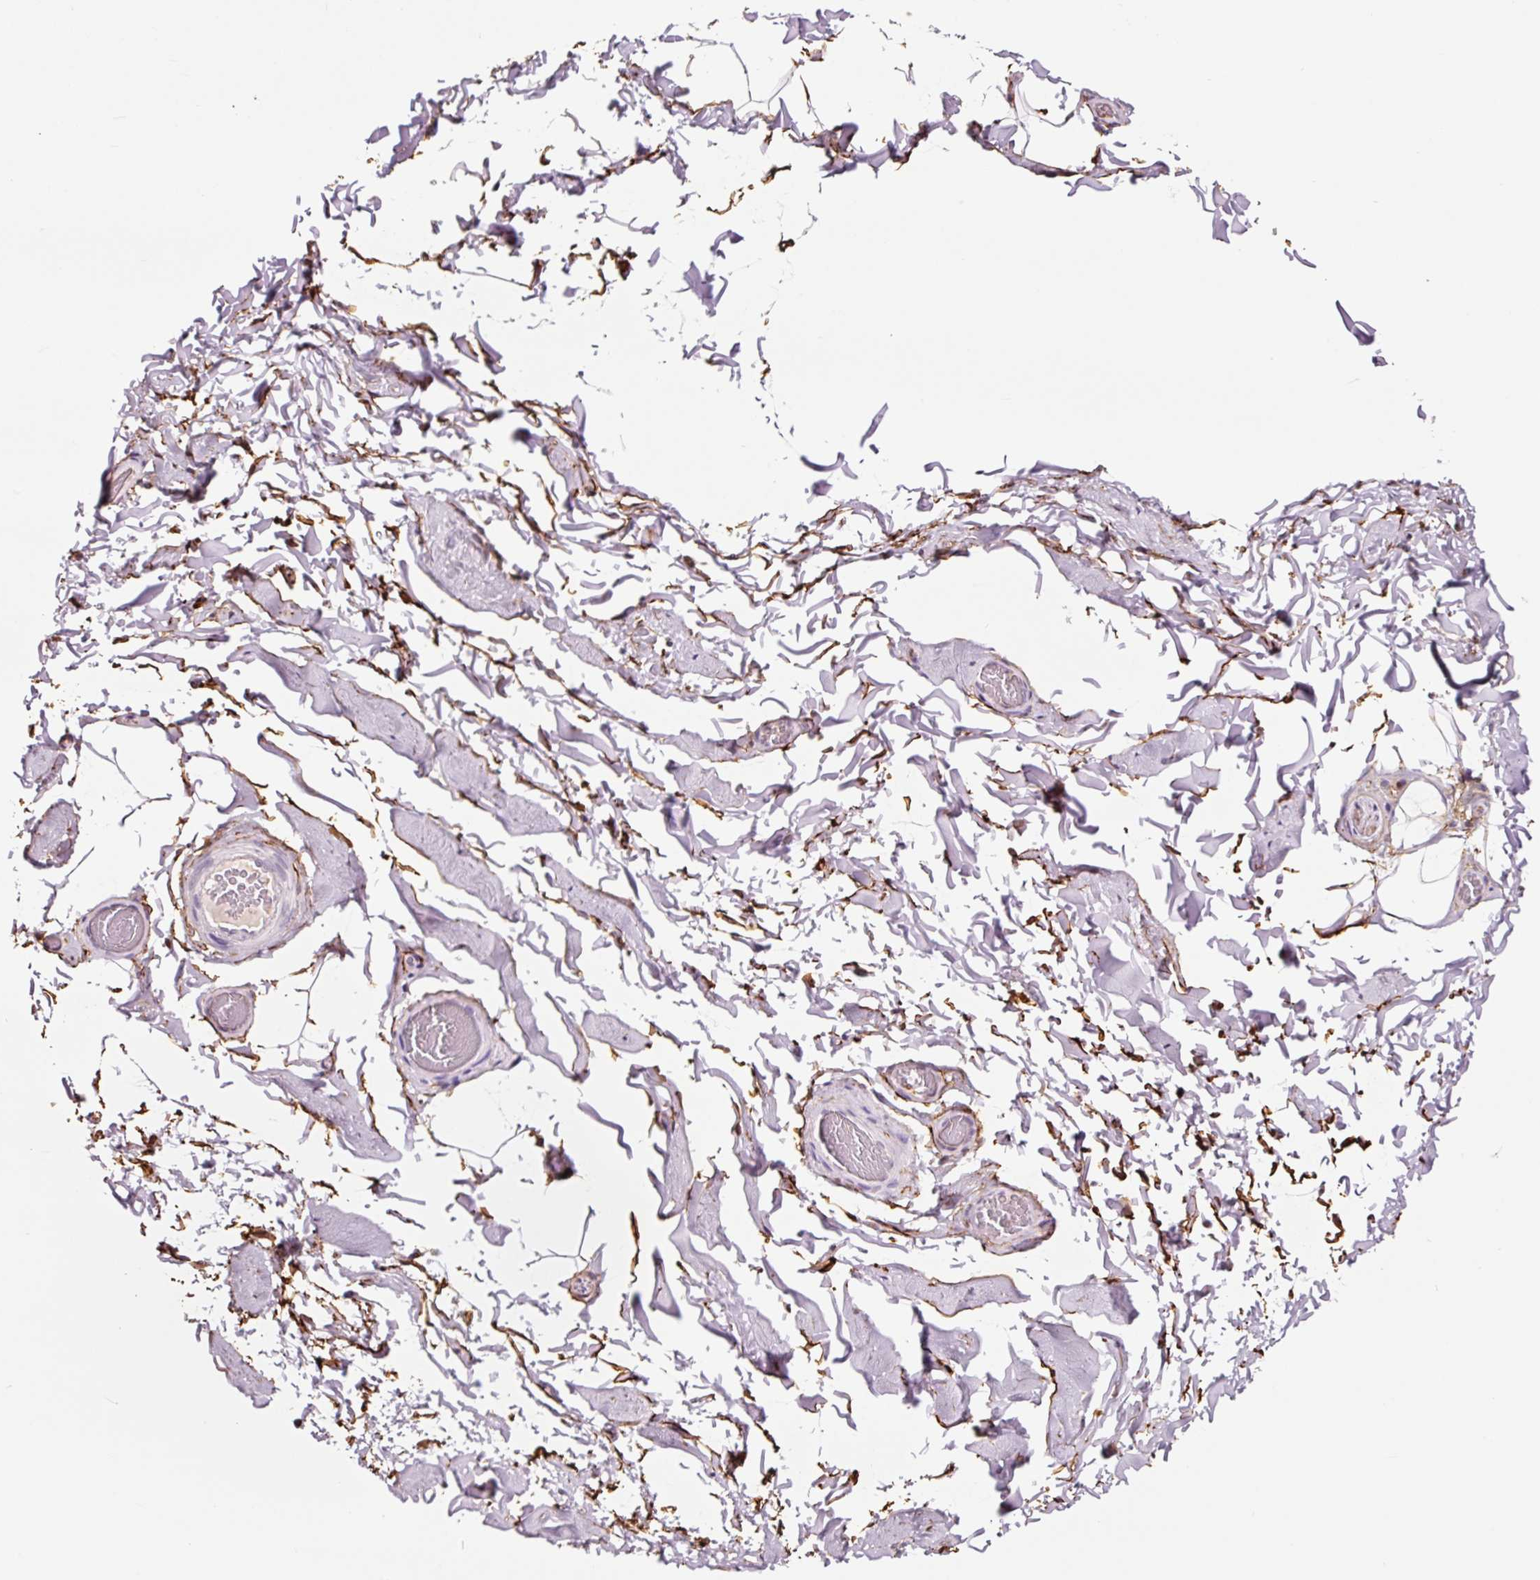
{"staining": {"intensity": "moderate", "quantity": "<25%", "location": "cytoplasmic/membranous"}, "tissue": "adipose tissue", "cell_type": "Adipocytes", "image_type": "normal", "snomed": [{"axis": "morphology", "description": "Normal tissue, NOS"}, {"axis": "topography", "description": "Soft tissue"}, {"axis": "topography", "description": "Adipose tissue"}, {"axis": "topography", "description": "Vascular tissue"}, {"axis": "topography", "description": "Peripheral nerve tissue"}], "caption": "Immunohistochemistry (IHC) histopathology image of unremarkable adipose tissue stained for a protein (brown), which exhibits low levels of moderate cytoplasmic/membranous expression in about <25% of adipocytes.", "gene": "ADD3", "patient": {"sex": "male", "age": 46}}